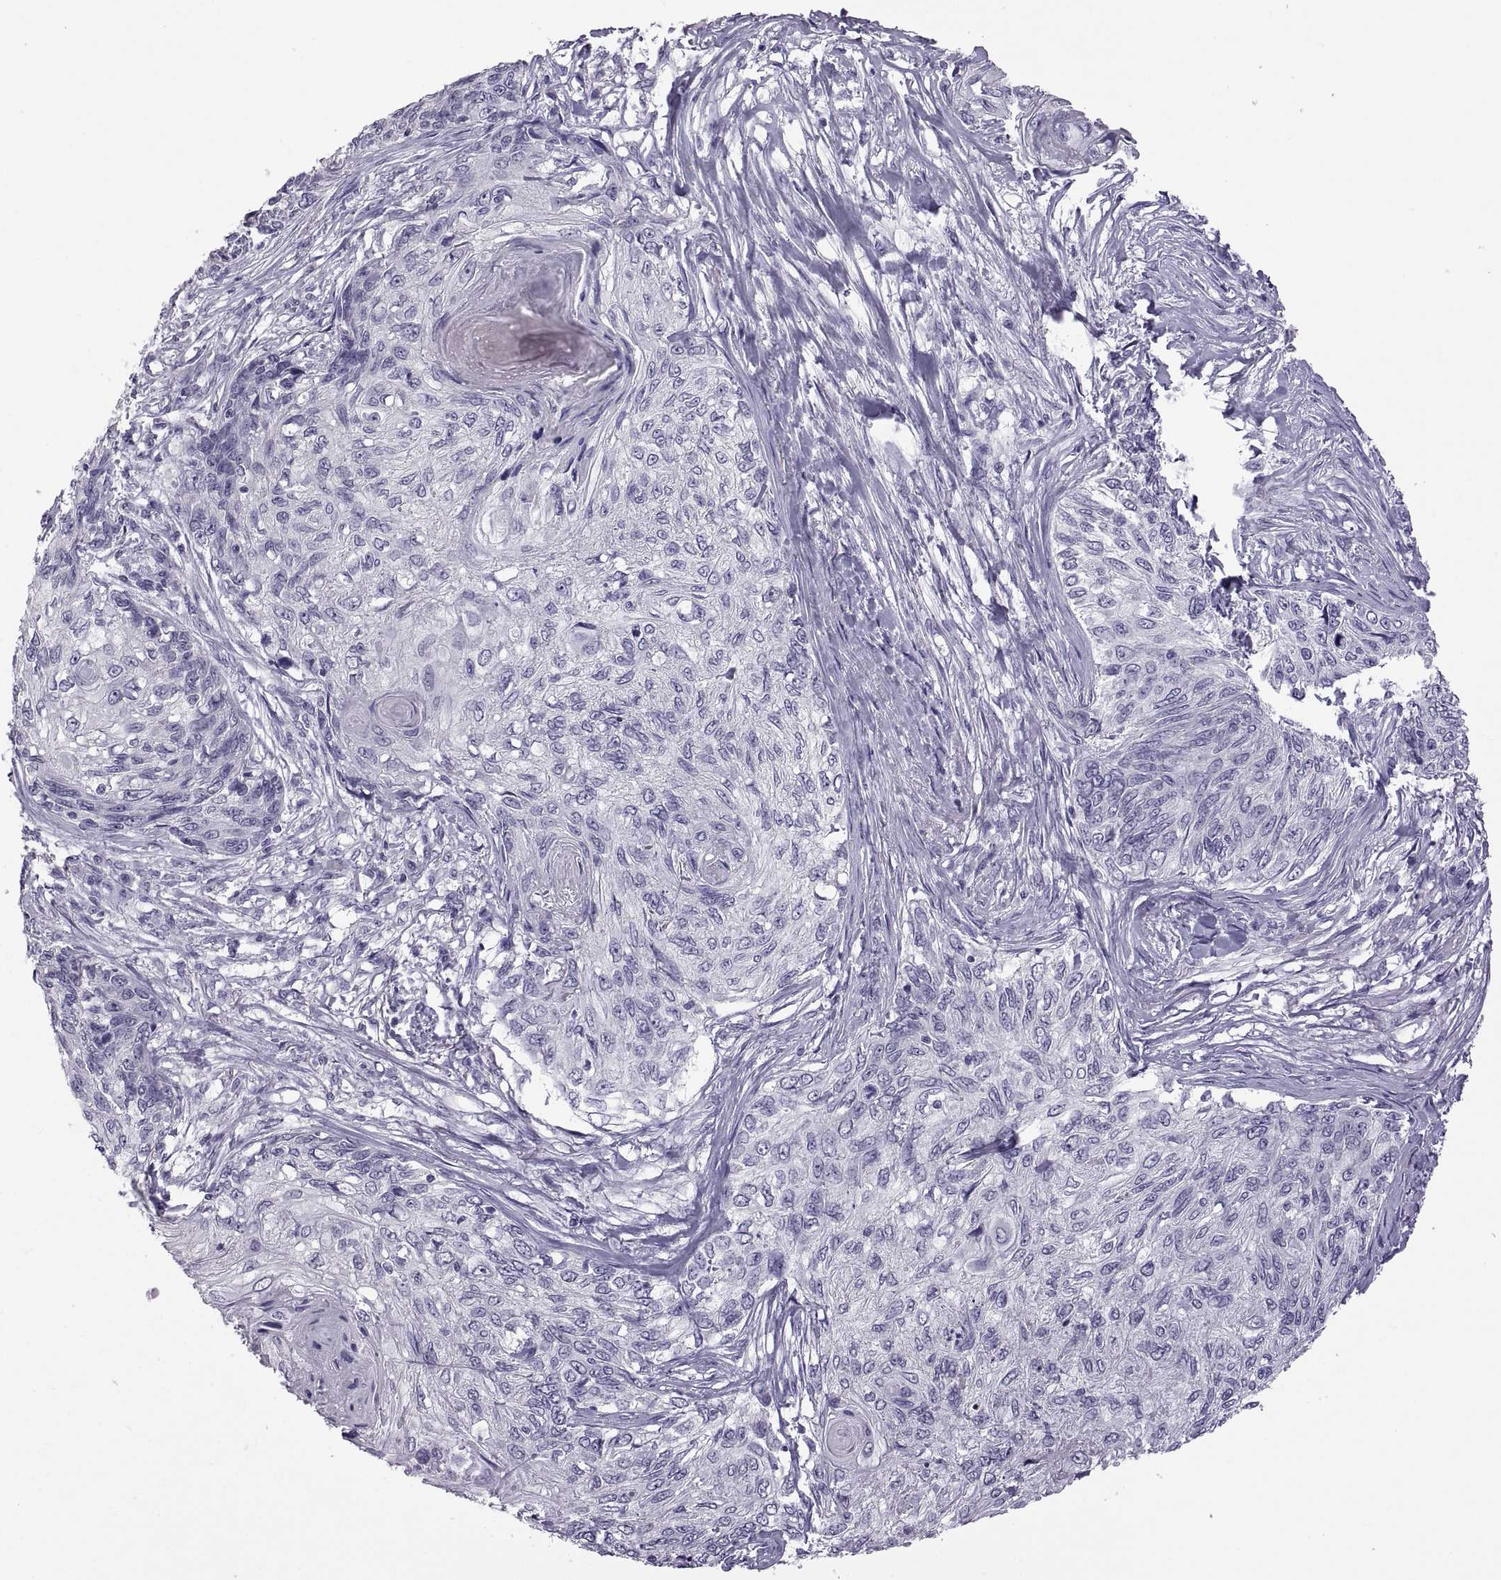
{"staining": {"intensity": "negative", "quantity": "none", "location": "none"}, "tissue": "skin cancer", "cell_type": "Tumor cells", "image_type": "cancer", "snomed": [{"axis": "morphology", "description": "Squamous cell carcinoma, NOS"}, {"axis": "topography", "description": "Skin"}], "caption": "There is no significant positivity in tumor cells of skin squamous cell carcinoma.", "gene": "RDM1", "patient": {"sex": "male", "age": 92}}